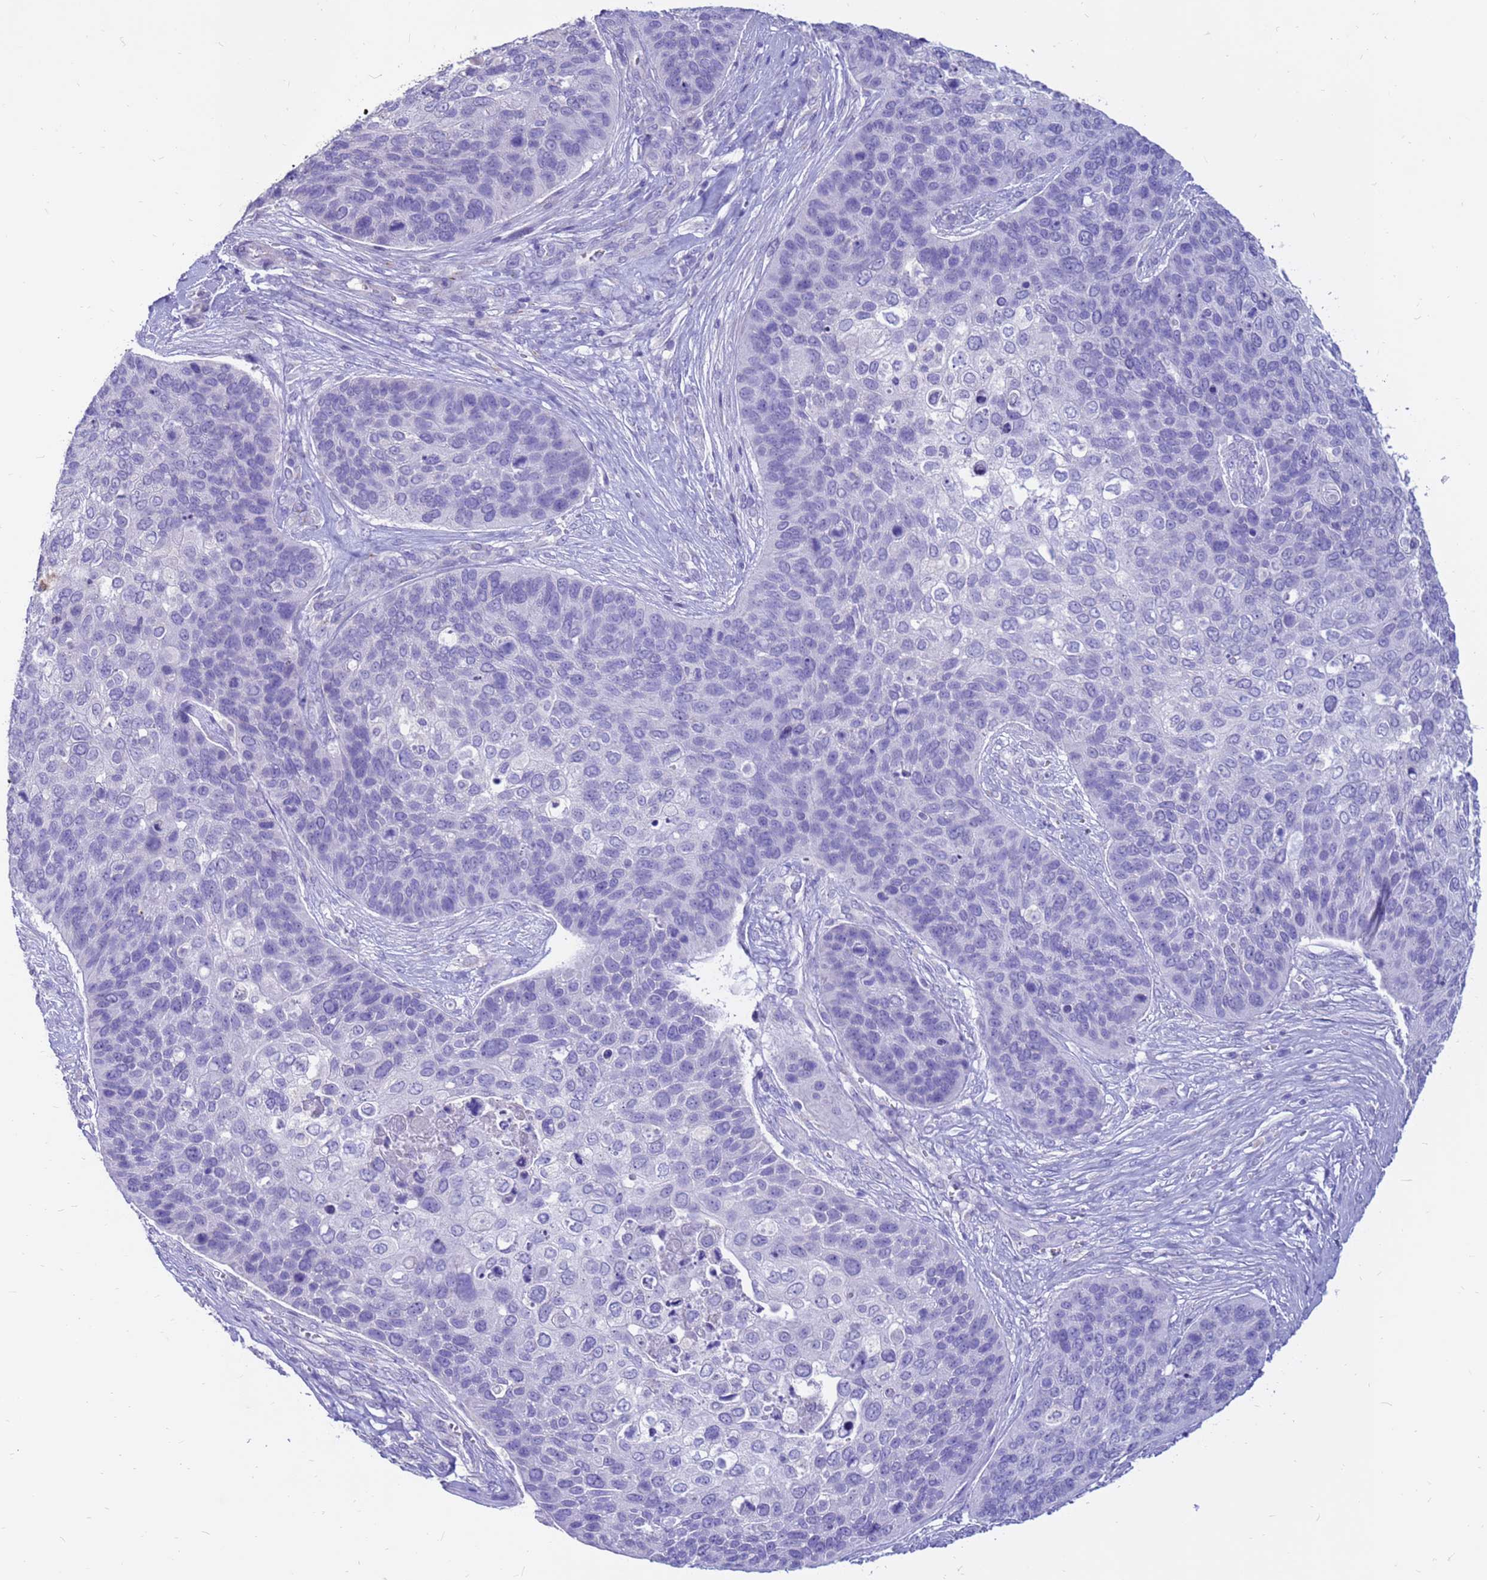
{"staining": {"intensity": "negative", "quantity": "none", "location": "none"}, "tissue": "skin cancer", "cell_type": "Tumor cells", "image_type": "cancer", "snomed": [{"axis": "morphology", "description": "Basal cell carcinoma"}, {"axis": "topography", "description": "Skin"}], "caption": "Tumor cells show no significant protein positivity in skin cancer.", "gene": "PDE10A", "patient": {"sex": "female", "age": 74}}